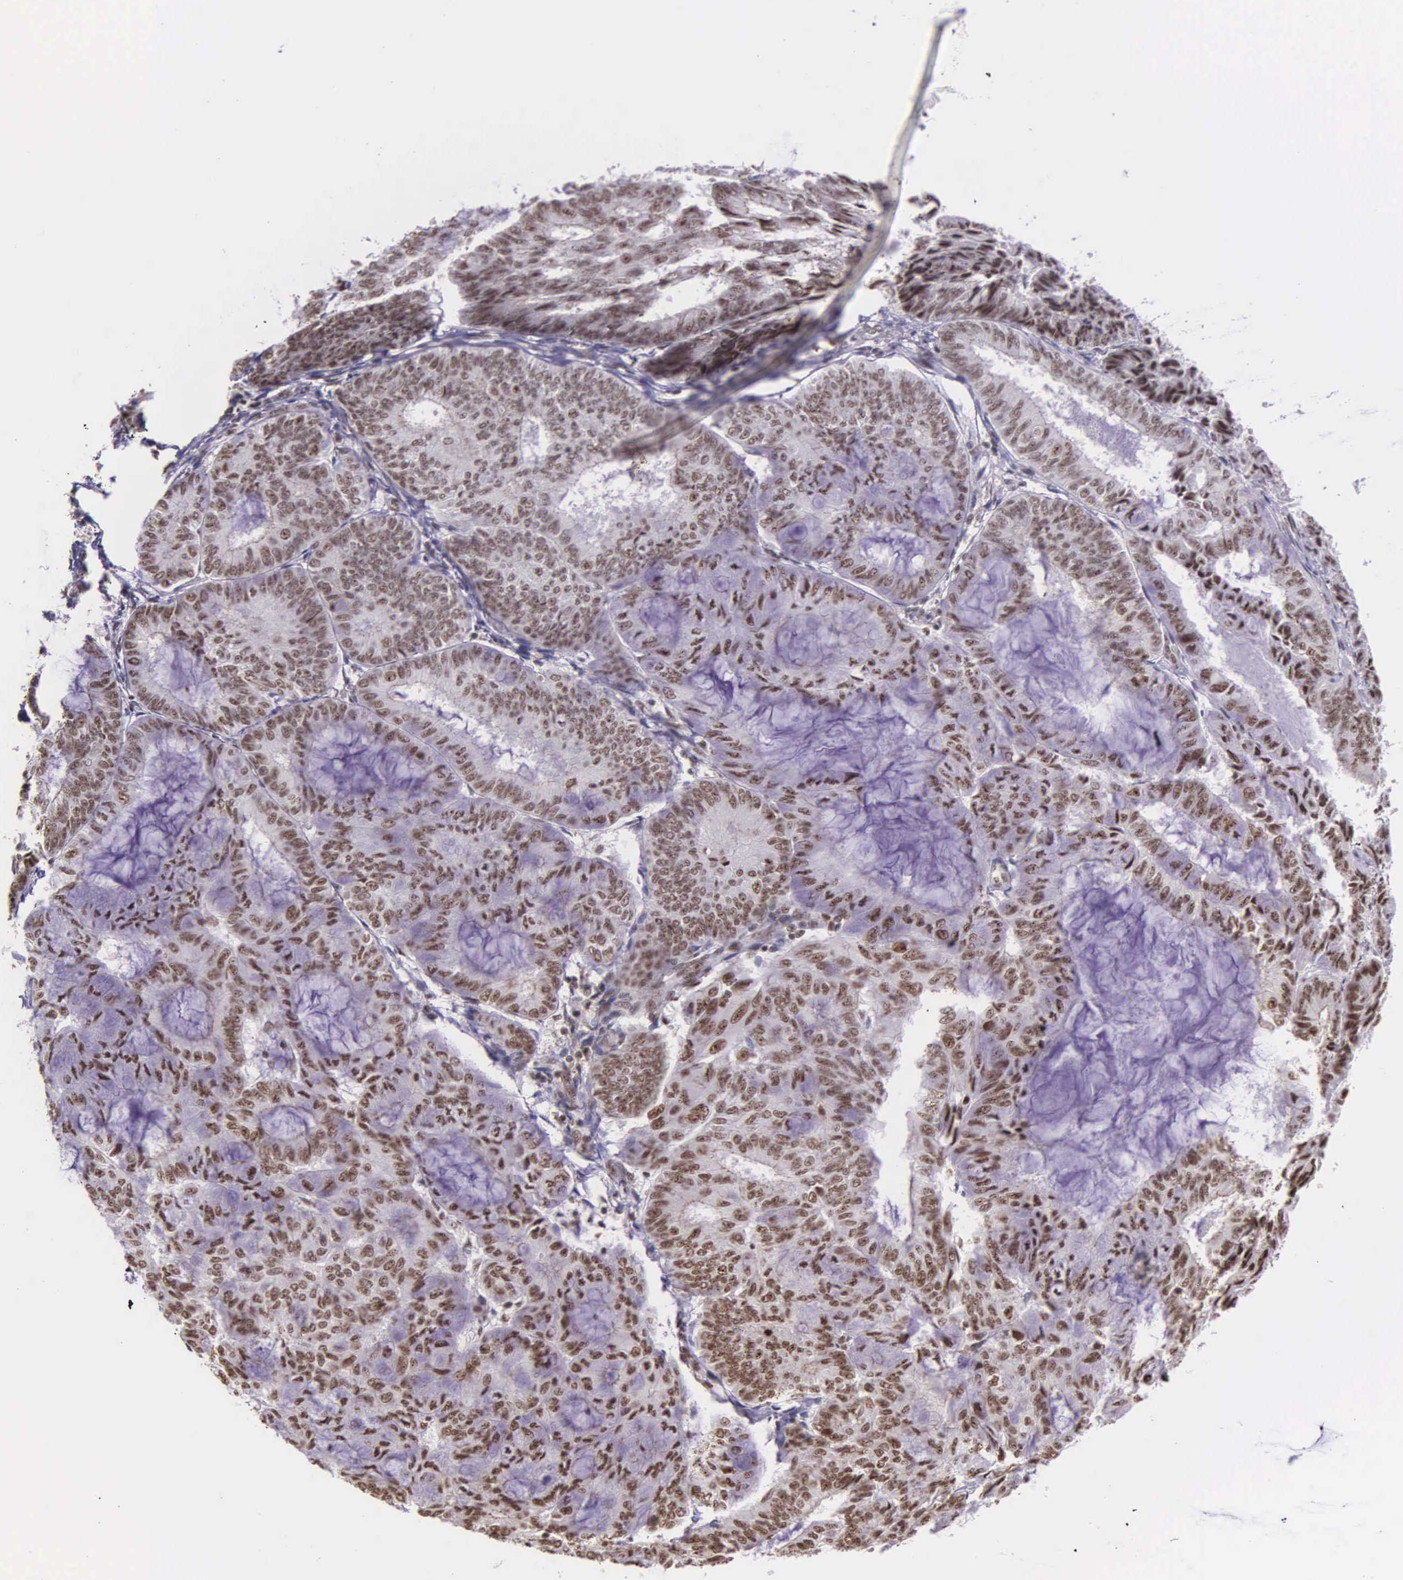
{"staining": {"intensity": "moderate", "quantity": ">75%", "location": "nuclear"}, "tissue": "endometrial cancer", "cell_type": "Tumor cells", "image_type": "cancer", "snomed": [{"axis": "morphology", "description": "Adenocarcinoma, NOS"}, {"axis": "topography", "description": "Endometrium"}], "caption": "The immunohistochemical stain labels moderate nuclear positivity in tumor cells of endometrial cancer (adenocarcinoma) tissue.", "gene": "FAM47A", "patient": {"sex": "female", "age": 59}}